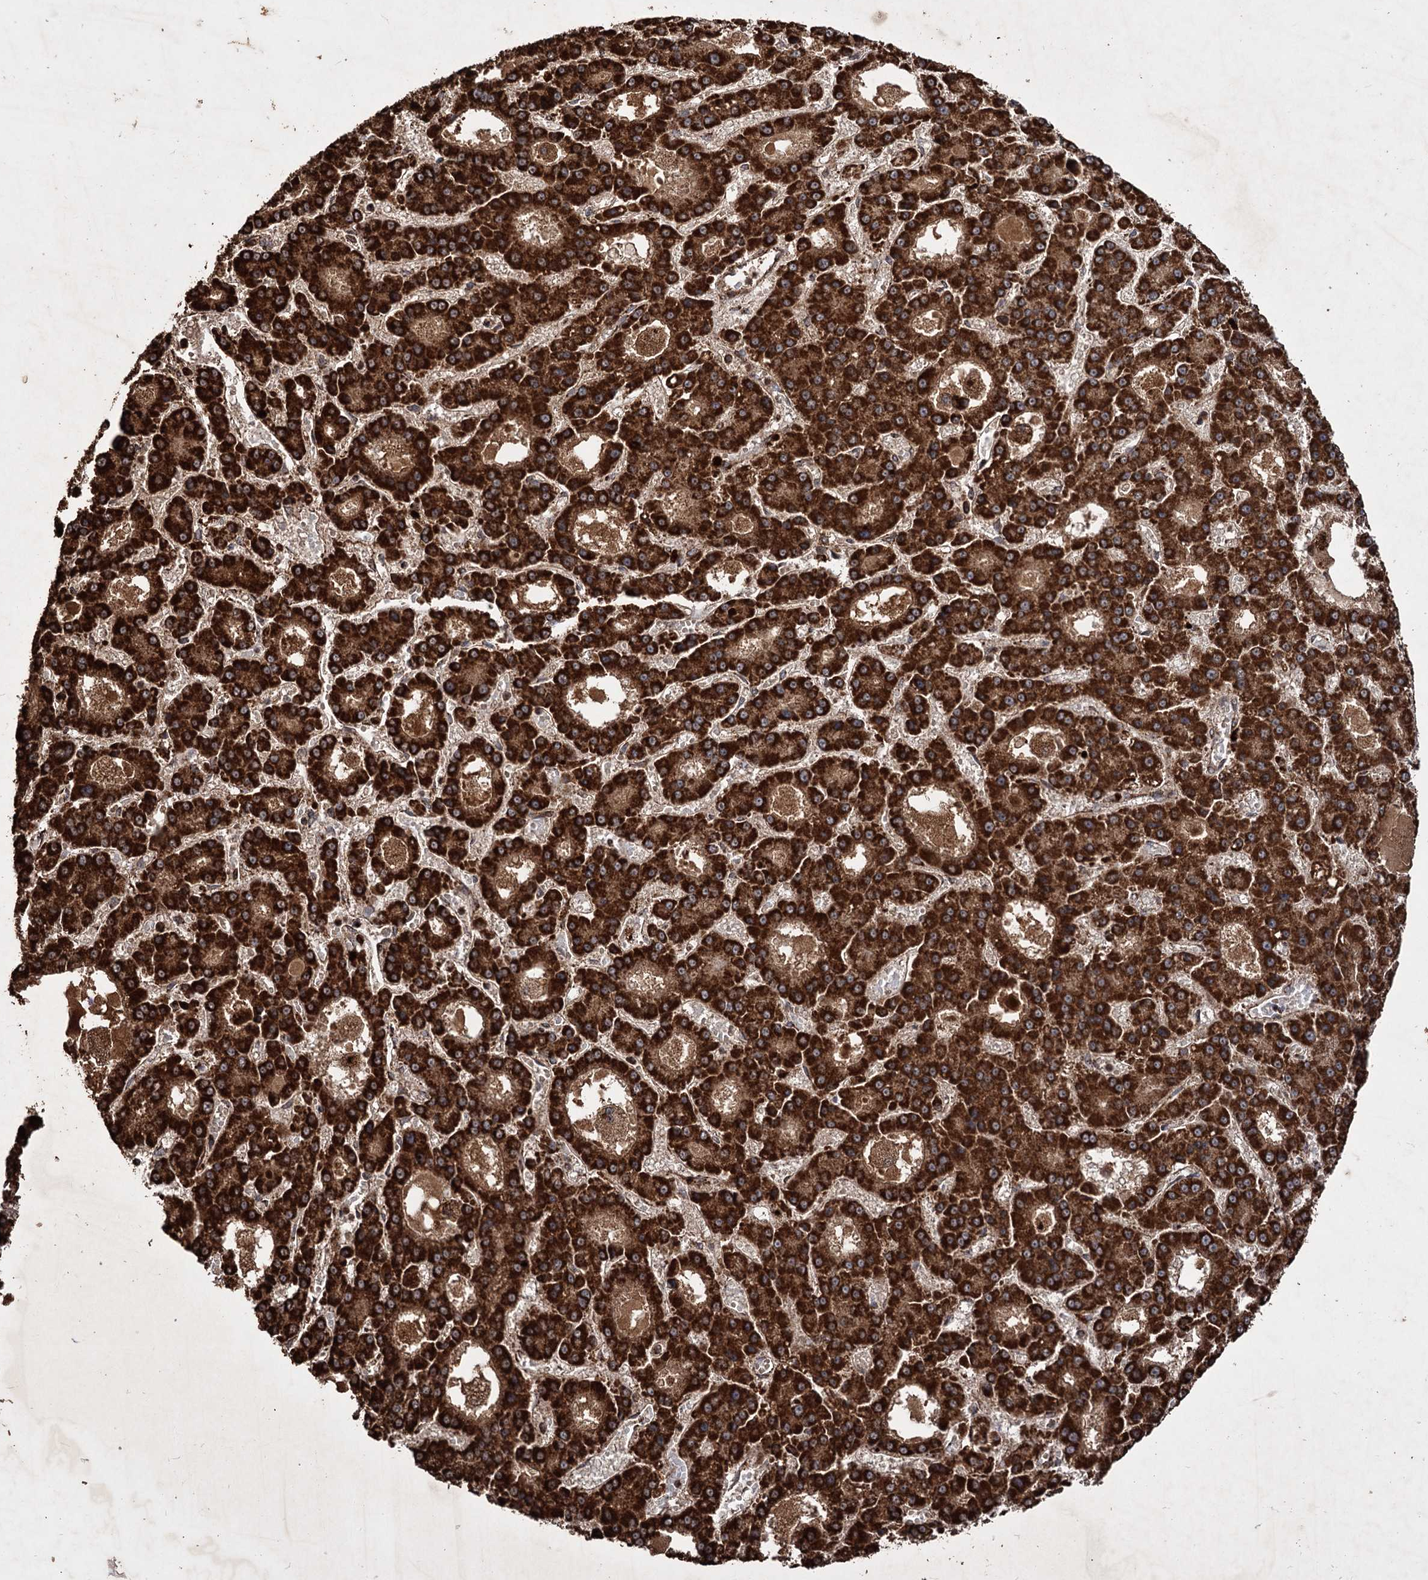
{"staining": {"intensity": "strong", "quantity": ">75%", "location": "cytoplasmic/membranous"}, "tissue": "liver cancer", "cell_type": "Tumor cells", "image_type": "cancer", "snomed": [{"axis": "morphology", "description": "Carcinoma, Hepatocellular, NOS"}, {"axis": "topography", "description": "Liver"}], "caption": "Hepatocellular carcinoma (liver) stained with DAB immunohistochemistry (IHC) displays high levels of strong cytoplasmic/membranous positivity in approximately >75% of tumor cells. (DAB (3,3'-diaminobenzidine) IHC, brown staining for protein, blue staining for nuclei).", "gene": "IPO4", "patient": {"sex": "male", "age": 70}}